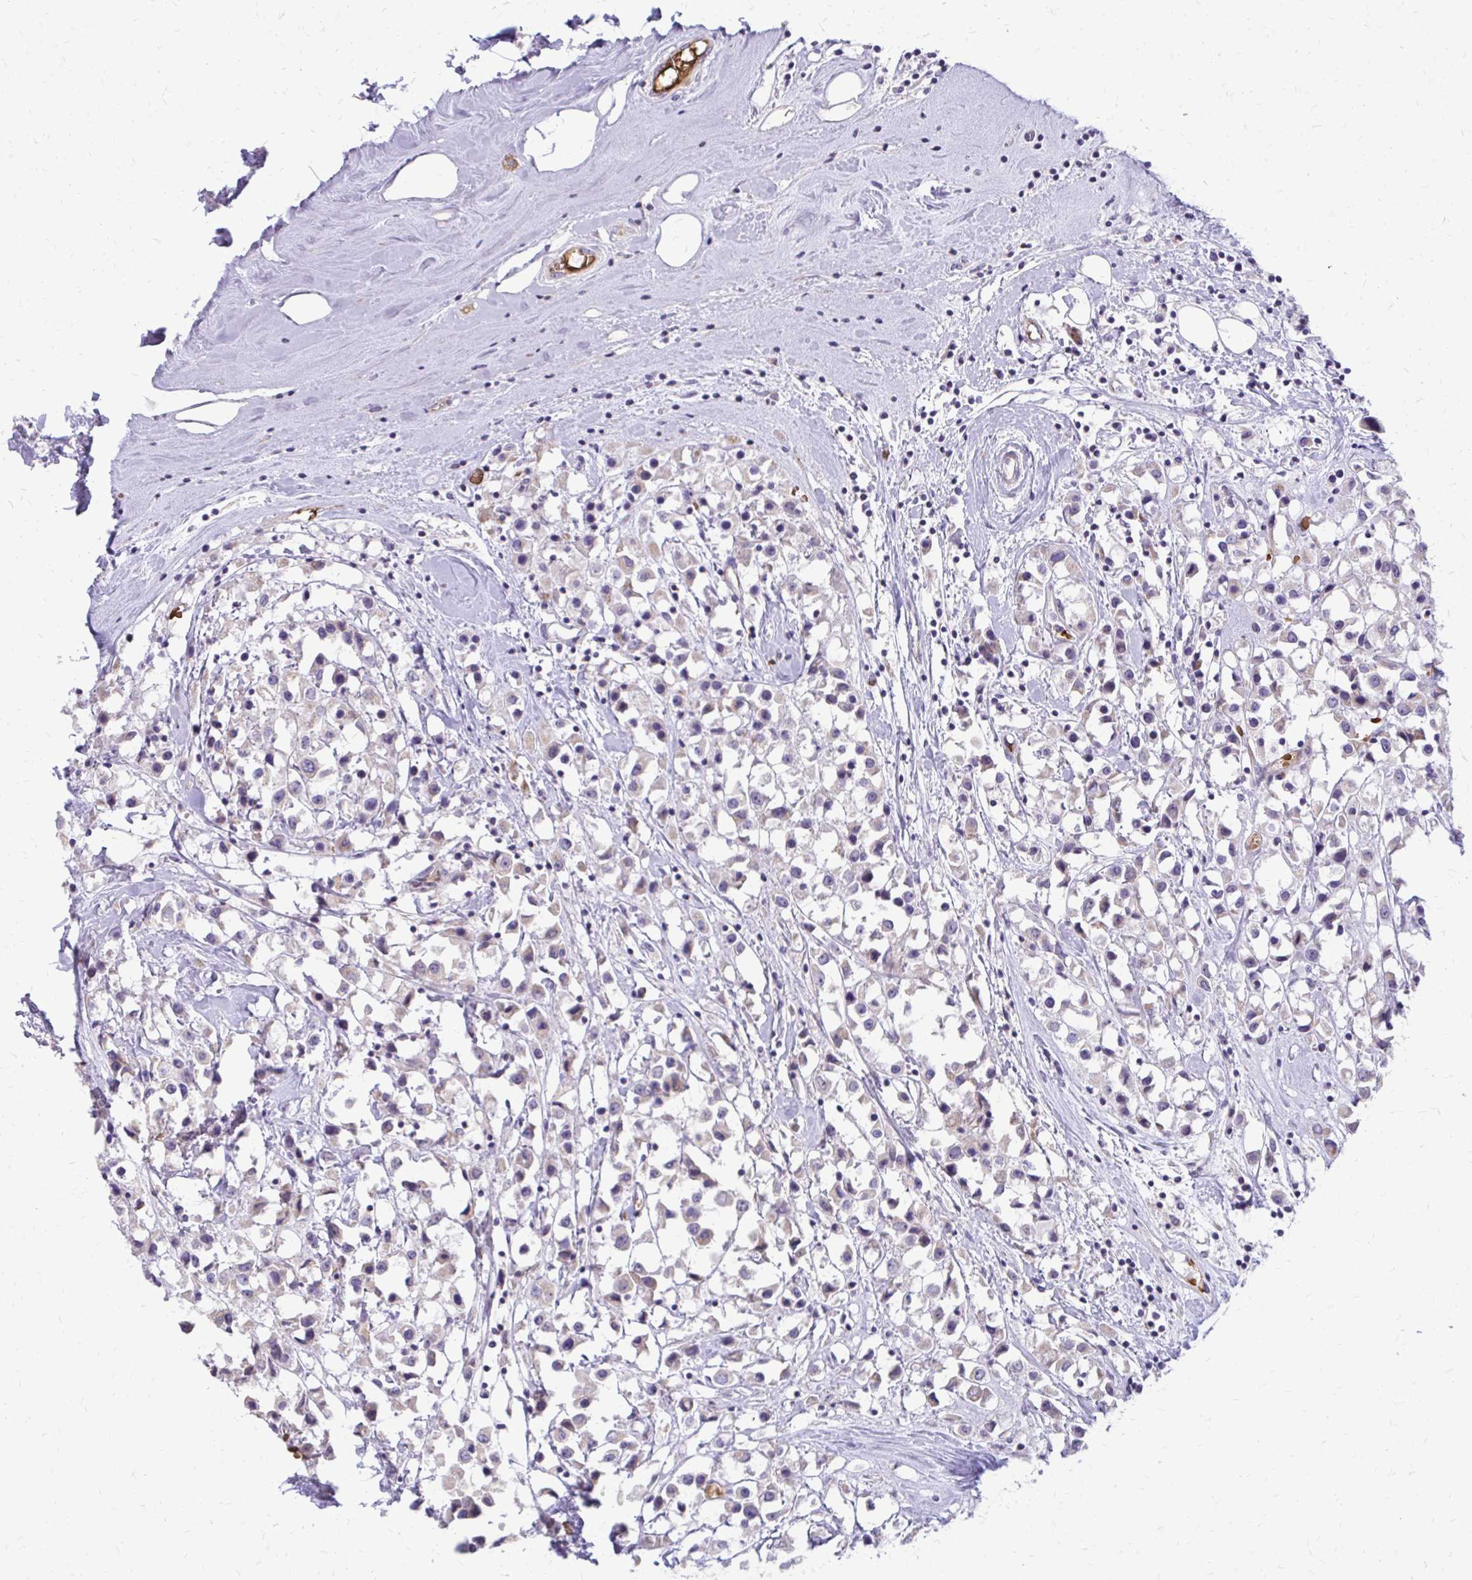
{"staining": {"intensity": "negative", "quantity": "none", "location": "none"}, "tissue": "breast cancer", "cell_type": "Tumor cells", "image_type": "cancer", "snomed": [{"axis": "morphology", "description": "Duct carcinoma"}, {"axis": "topography", "description": "Breast"}], "caption": "This is an IHC image of breast cancer. There is no expression in tumor cells.", "gene": "FUNDC2", "patient": {"sex": "female", "age": 61}}